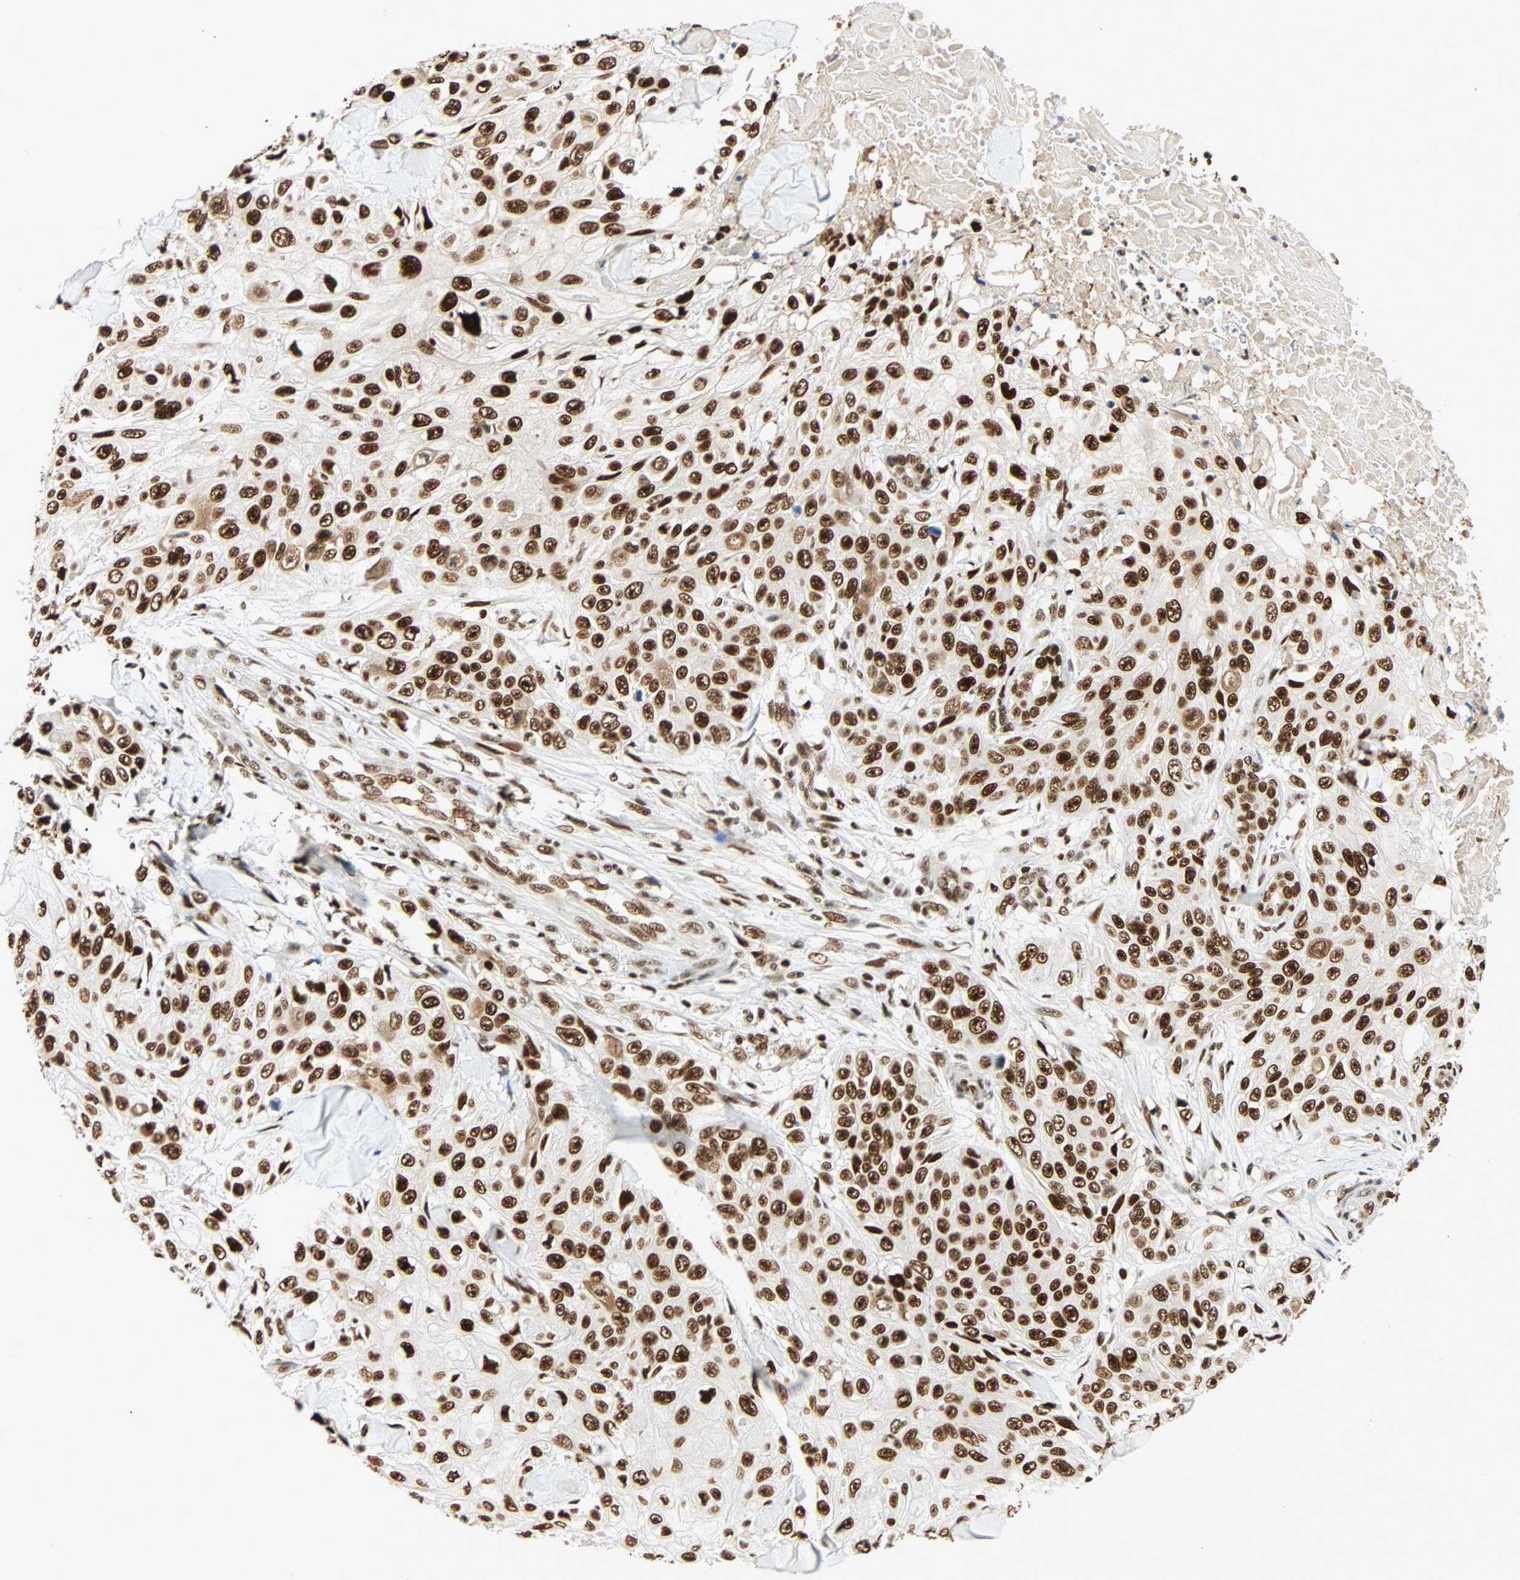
{"staining": {"intensity": "strong", "quantity": ">75%", "location": "nuclear"}, "tissue": "skin cancer", "cell_type": "Tumor cells", "image_type": "cancer", "snomed": [{"axis": "morphology", "description": "Squamous cell carcinoma, NOS"}, {"axis": "topography", "description": "Skin"}], "caption": "IHC of human skin cancer exhibits high levels of strong nuclear expression in about >75% of tumor cells.", "gene": "CDK12", "patient": {"sex": "male", "age": 86}}